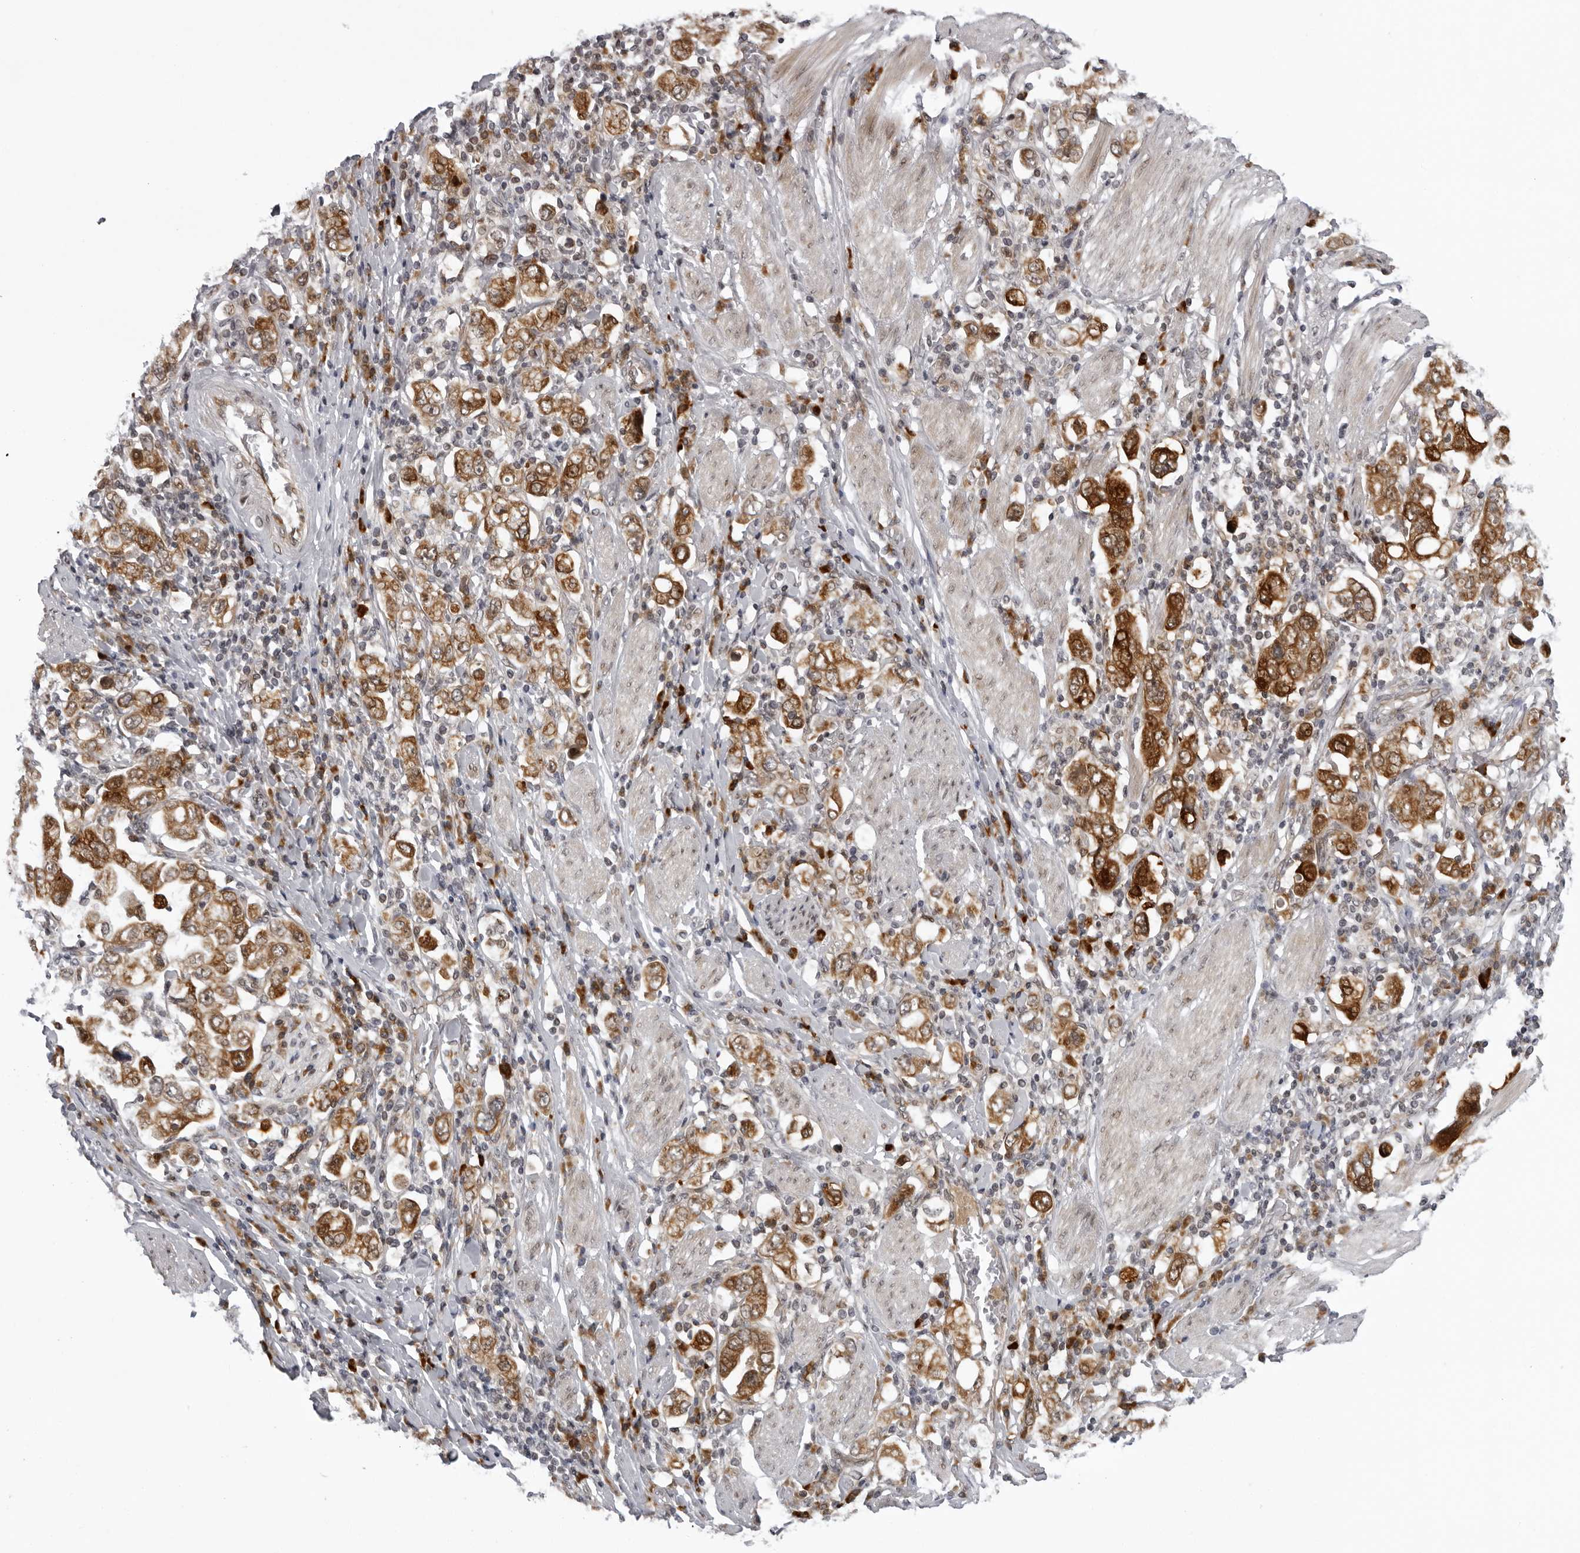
{"staining": {"intensity": "strong", "quantity": ">75%", "location": "cytoplasmic/membranous"}, "tissue": "stomach cancer", "cell_type": "Tumor cells", "image_type": "cancer", "snomed": [{"axis": "morphology", "description": "Adenocarcinoma, NOS"}, {"axis": "topography", "description": "Stomach, upper"}], "caption": "The image displays immunohistochemical staining of stomach cancer (adenocarcinoma). There is strong cytoplasmic/membranous staining is seen in approximately >75% of tumor cells. Immunohistochemistry stains the protein in brown and the nuclei are stained blue.", "gene": "GCSAML", "patient": {"sex": "male", "age": 62}}